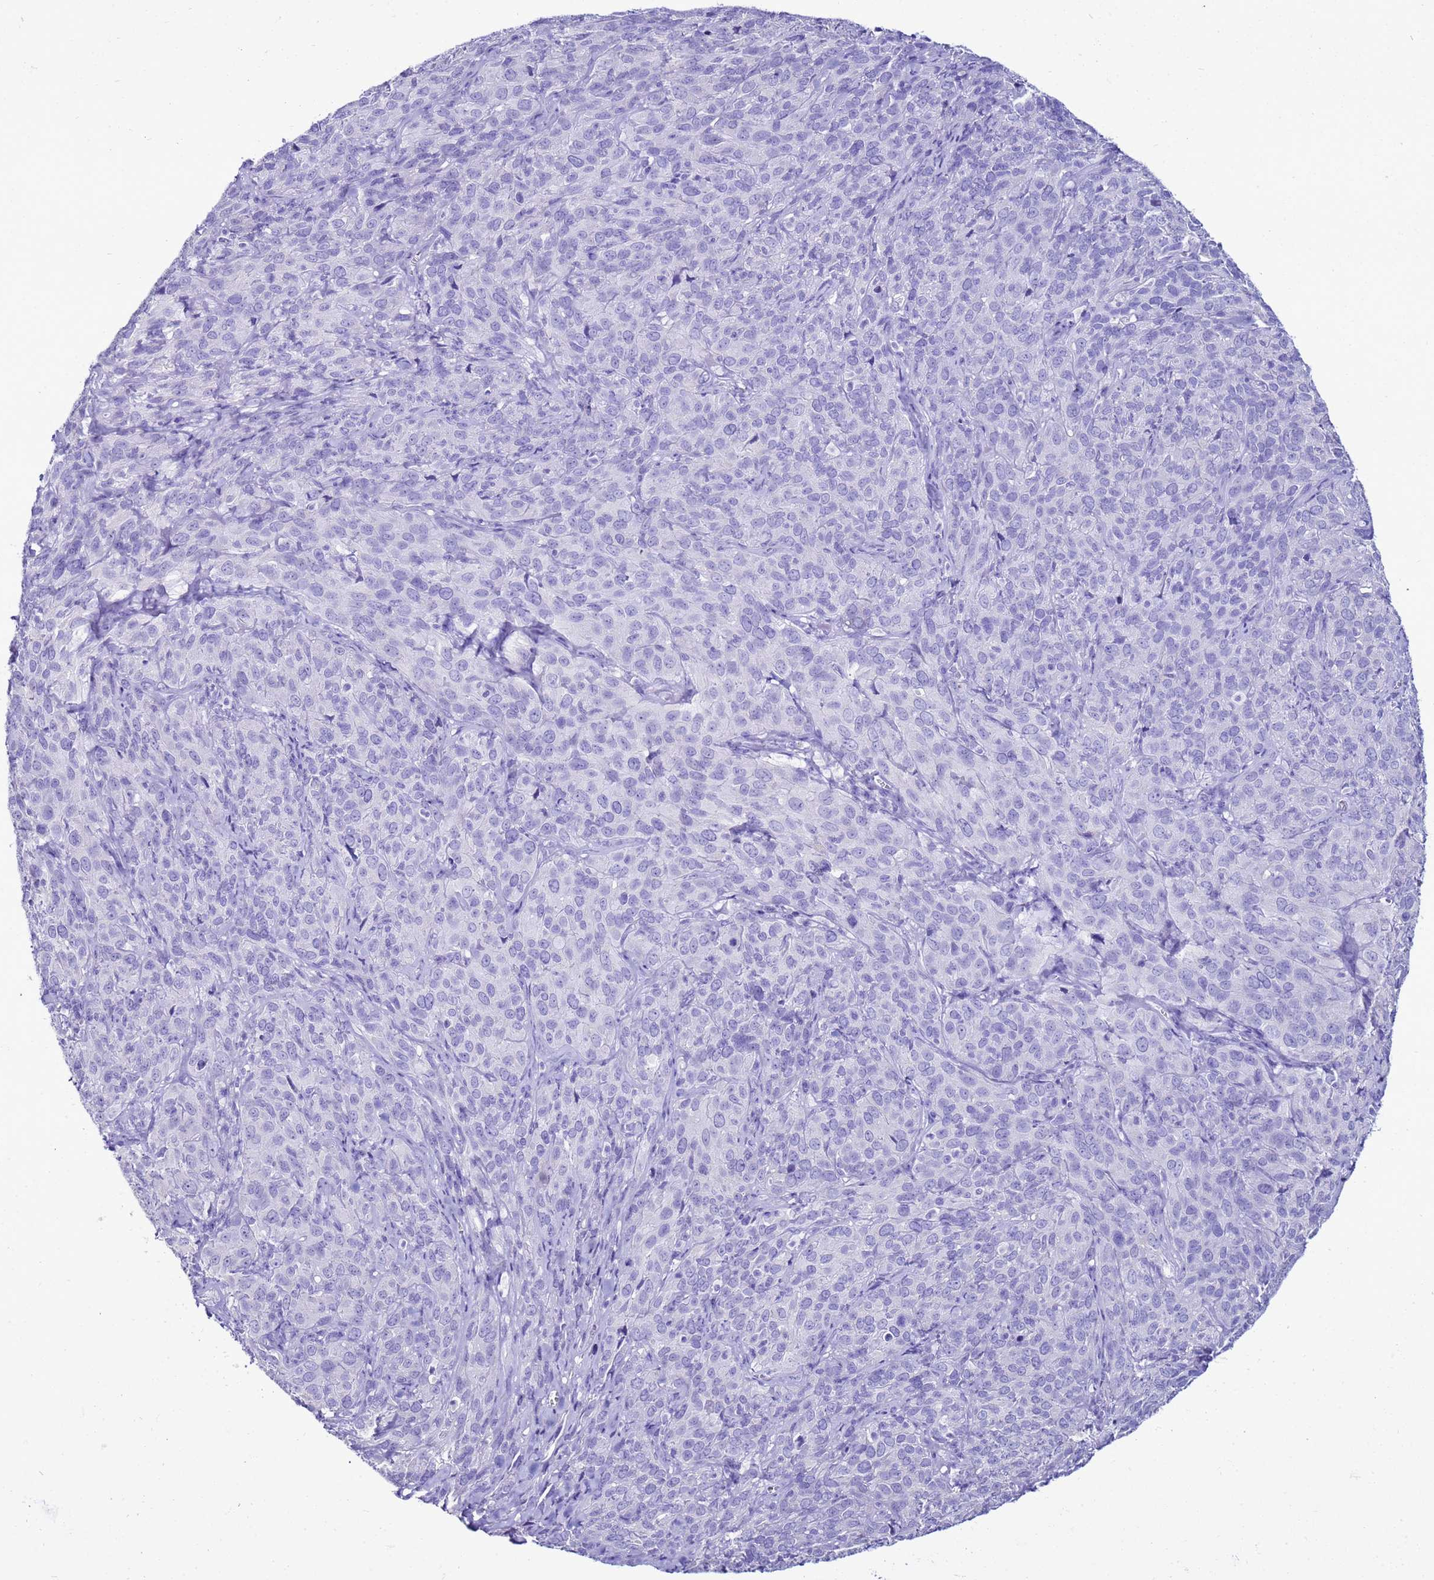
{"staining": {"intensity": "negative", "quantity": "none", "location": "none"}, "tissue": "cervical cancer", "cell_type": "Tumor cells", "image_type": "cancer", "snomed": [{"axis": "morphology", "description": "Squamous cell carcinoma, NOS"}, {"axis": "topography", "description": "Cervix"}], "caption": "A photomicrograph of squamous cell carcinoma (cervical) stained for a protein shows no brown staining in tumor cells. (DAB (3,3'-diaminobenzidine) immunohistochemistry, high magnification).", "gene": "LCMT1", "patient": {"sex": "female", "age": 51}}